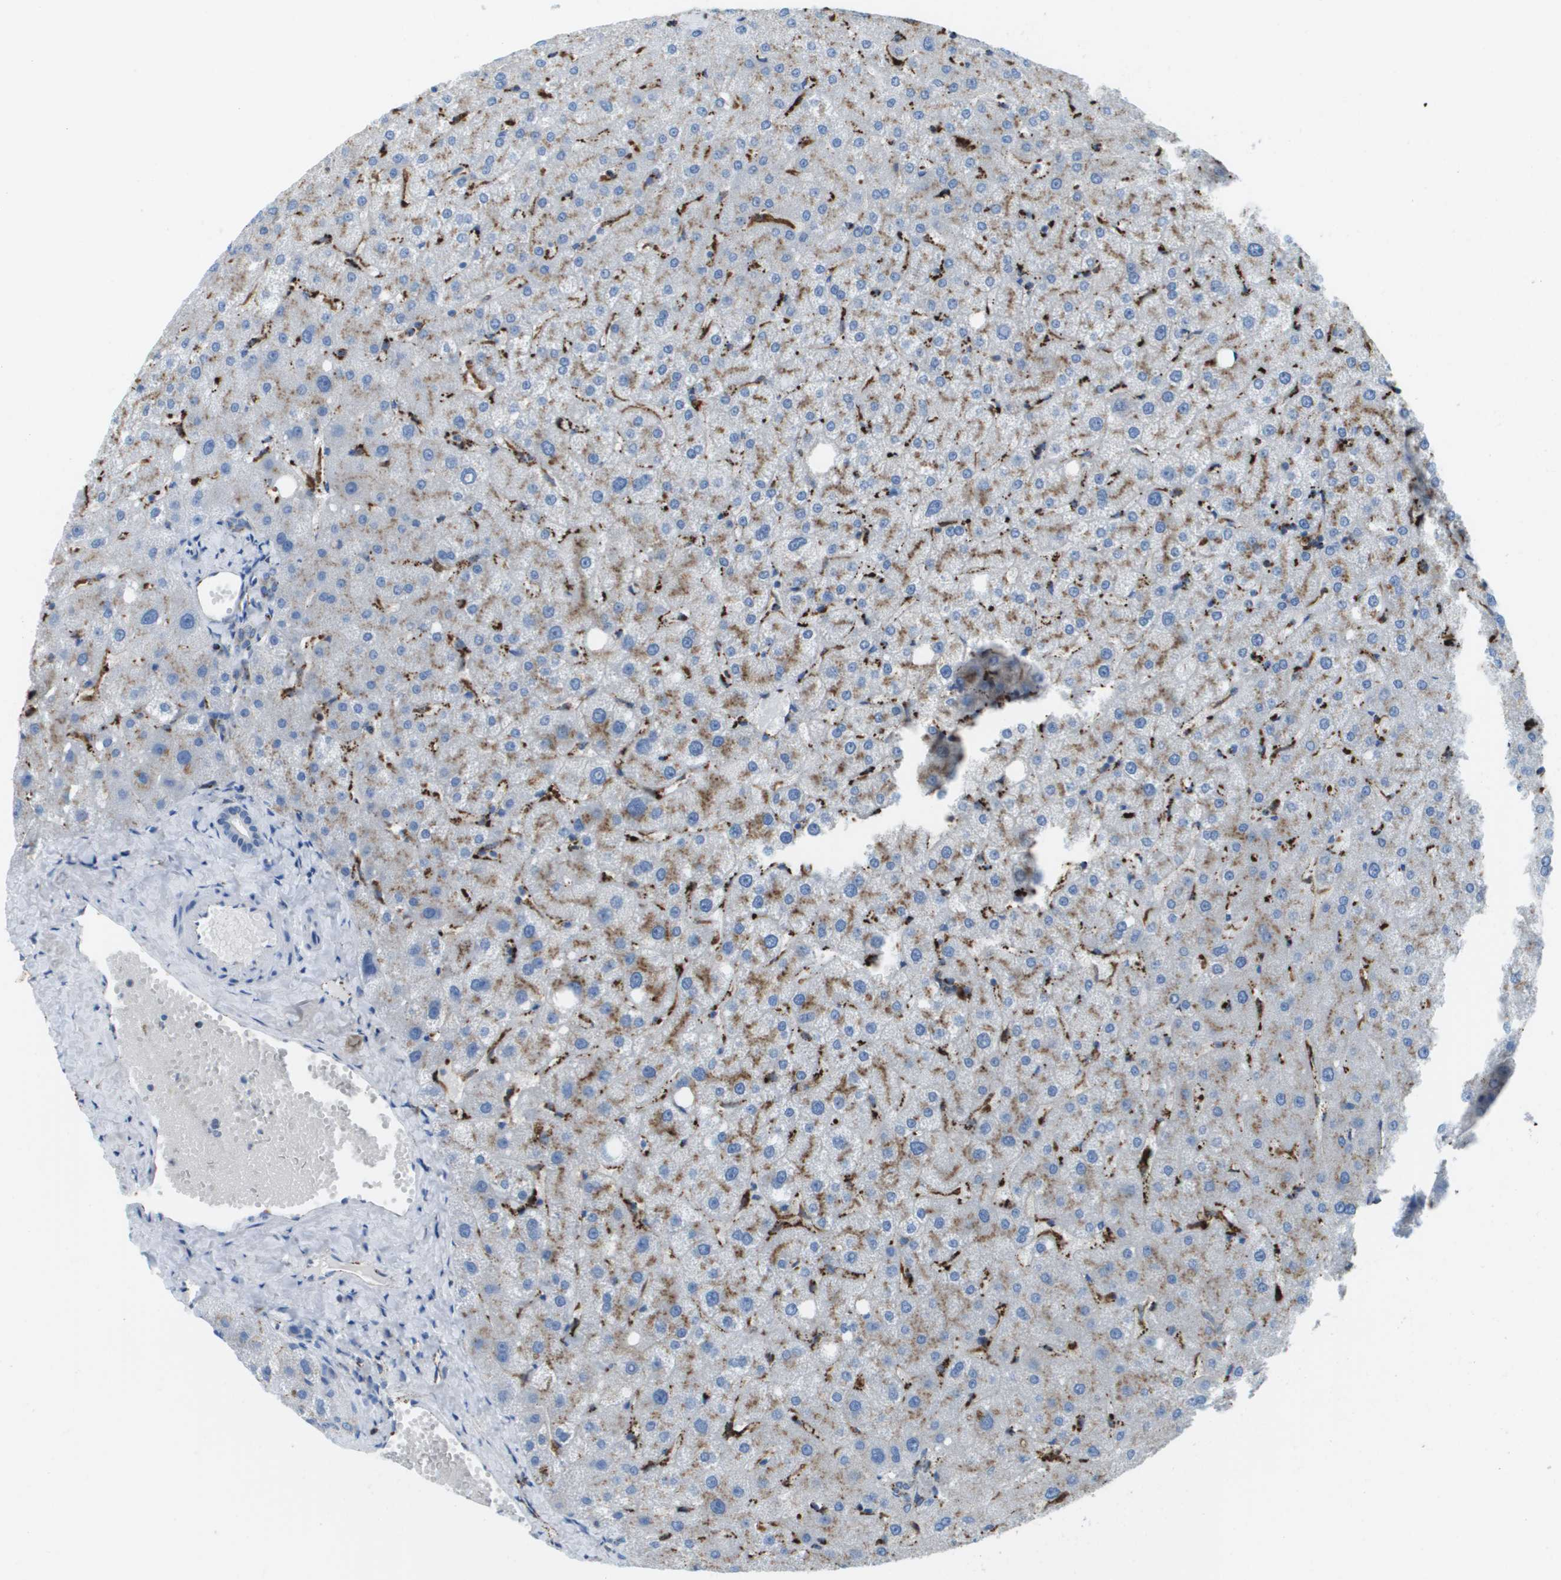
{"staining": {"intensity": "weak", "quantity": "<25%", "location": "cytoplasmic/membranous"}, "tissue": "liver", "cell_type": "Cholangiocytes", "image_type": "normal", "snomed": [{"axis": "morphology", "description": "Normal tissue, NOS"}, {"axis": "topography", "description": "Liver"}], "caption": "Immunohistochemistry of benign liver demonstrates no positivity in cholangiocytes.", "gene": "PRCP", "patient": {"sex": "male", "age": 73}}